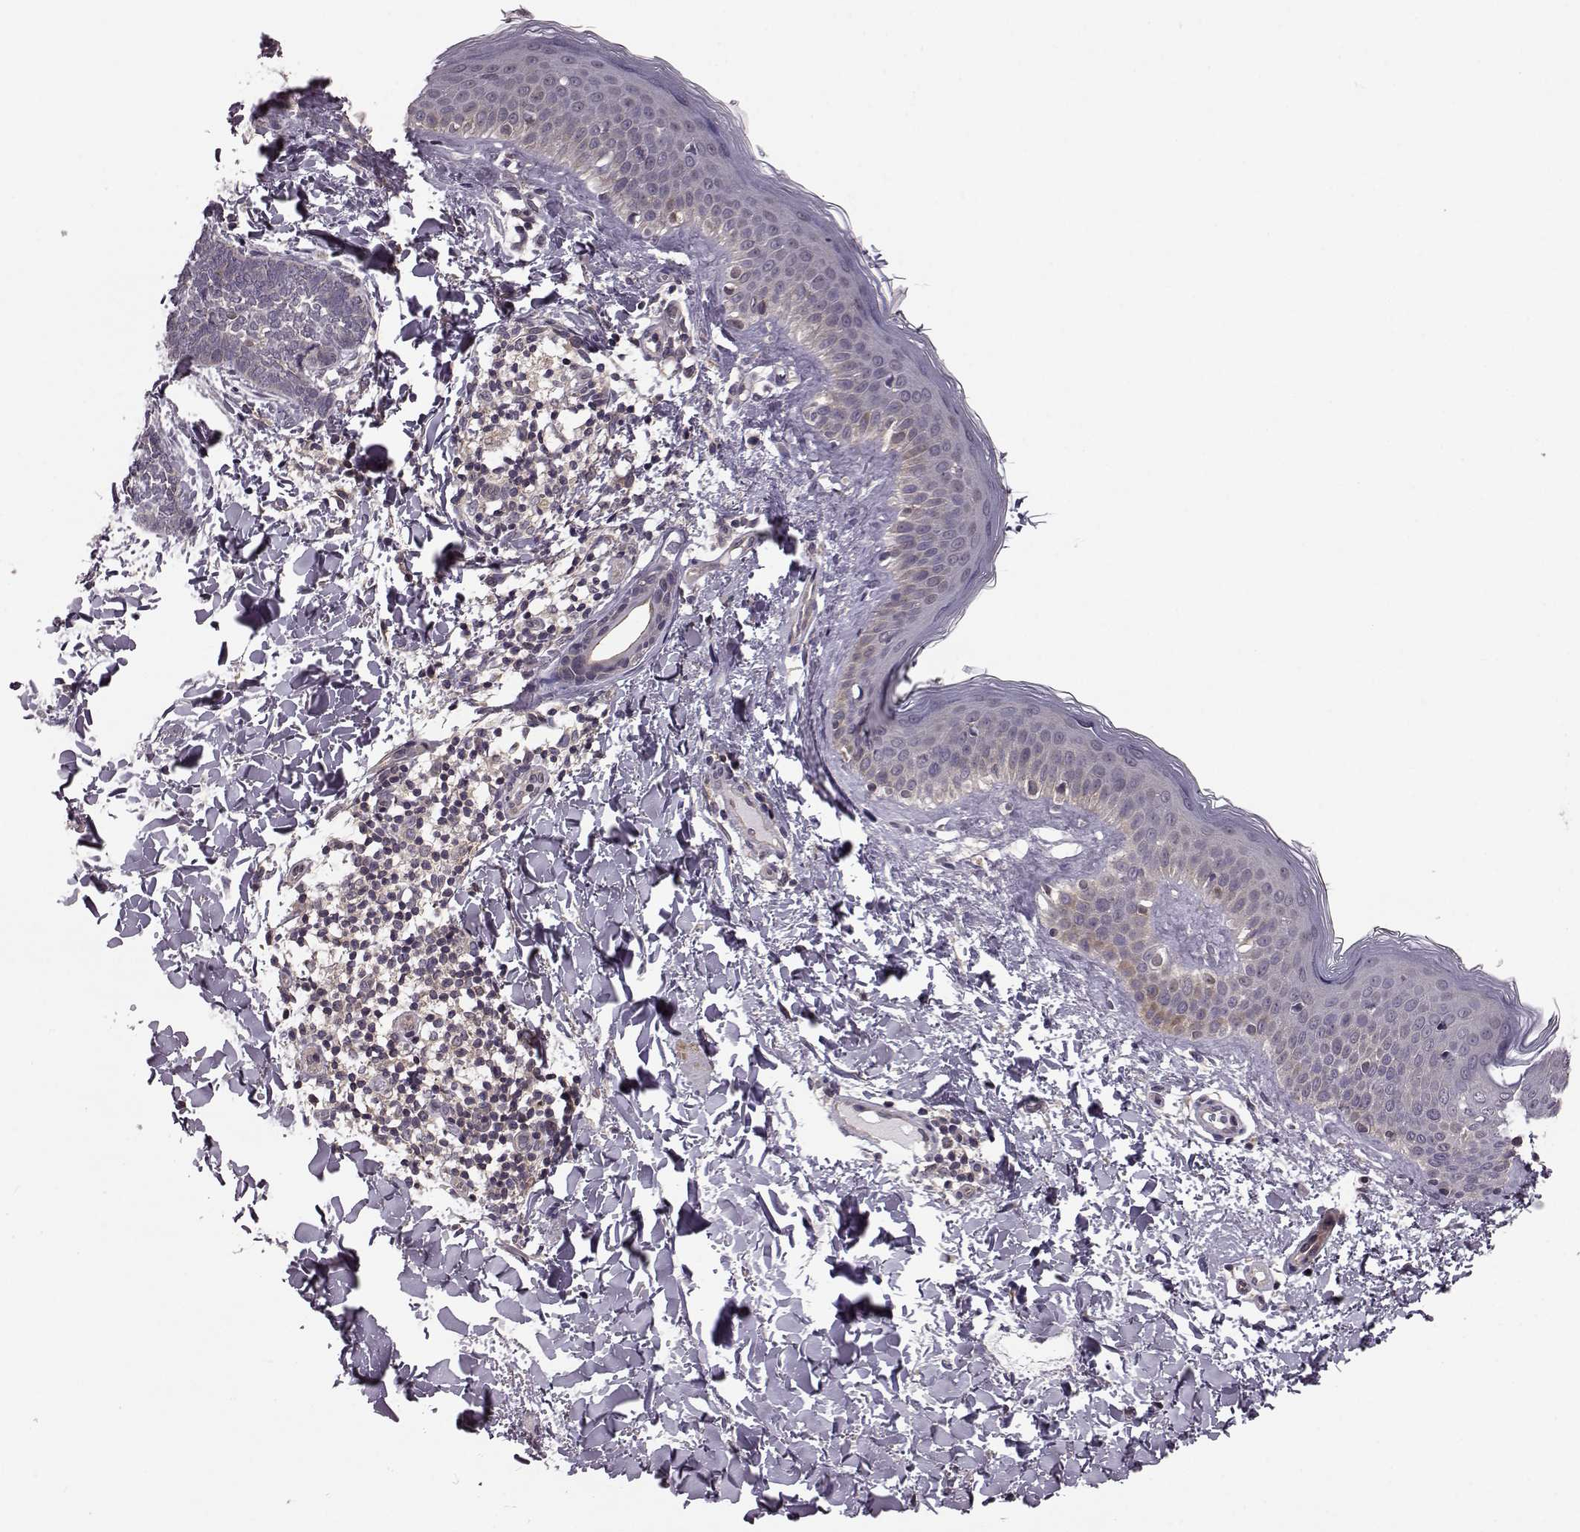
{"staining": {"intensity": "weak", "quantity": ">75%", "location": "cytoplasmic/membranous"}, "tissue": "skin cancer", "cell_type": "Tumor cells", "image_type": "cancer", "snomed": [{"axis": "morphology", "description": "Normal tissue, NOS"}, {"axis": "morphology", "description": "Basal cell carcinoma"}, {"axis": "topography", "description": "Skin"}], "caption": "IHC micrograph of neoplastic tissue: skin cancer stained using immunohistochemistry (IHC) demonstrates low levels of weak protein expression localized specifically in the cytoplasmic/membranous of tumor cells, appearing as a cytoplasmic/membranous brown color.", "gene": "FNIP2", "patient": {"sex": "male", "age": 46}}